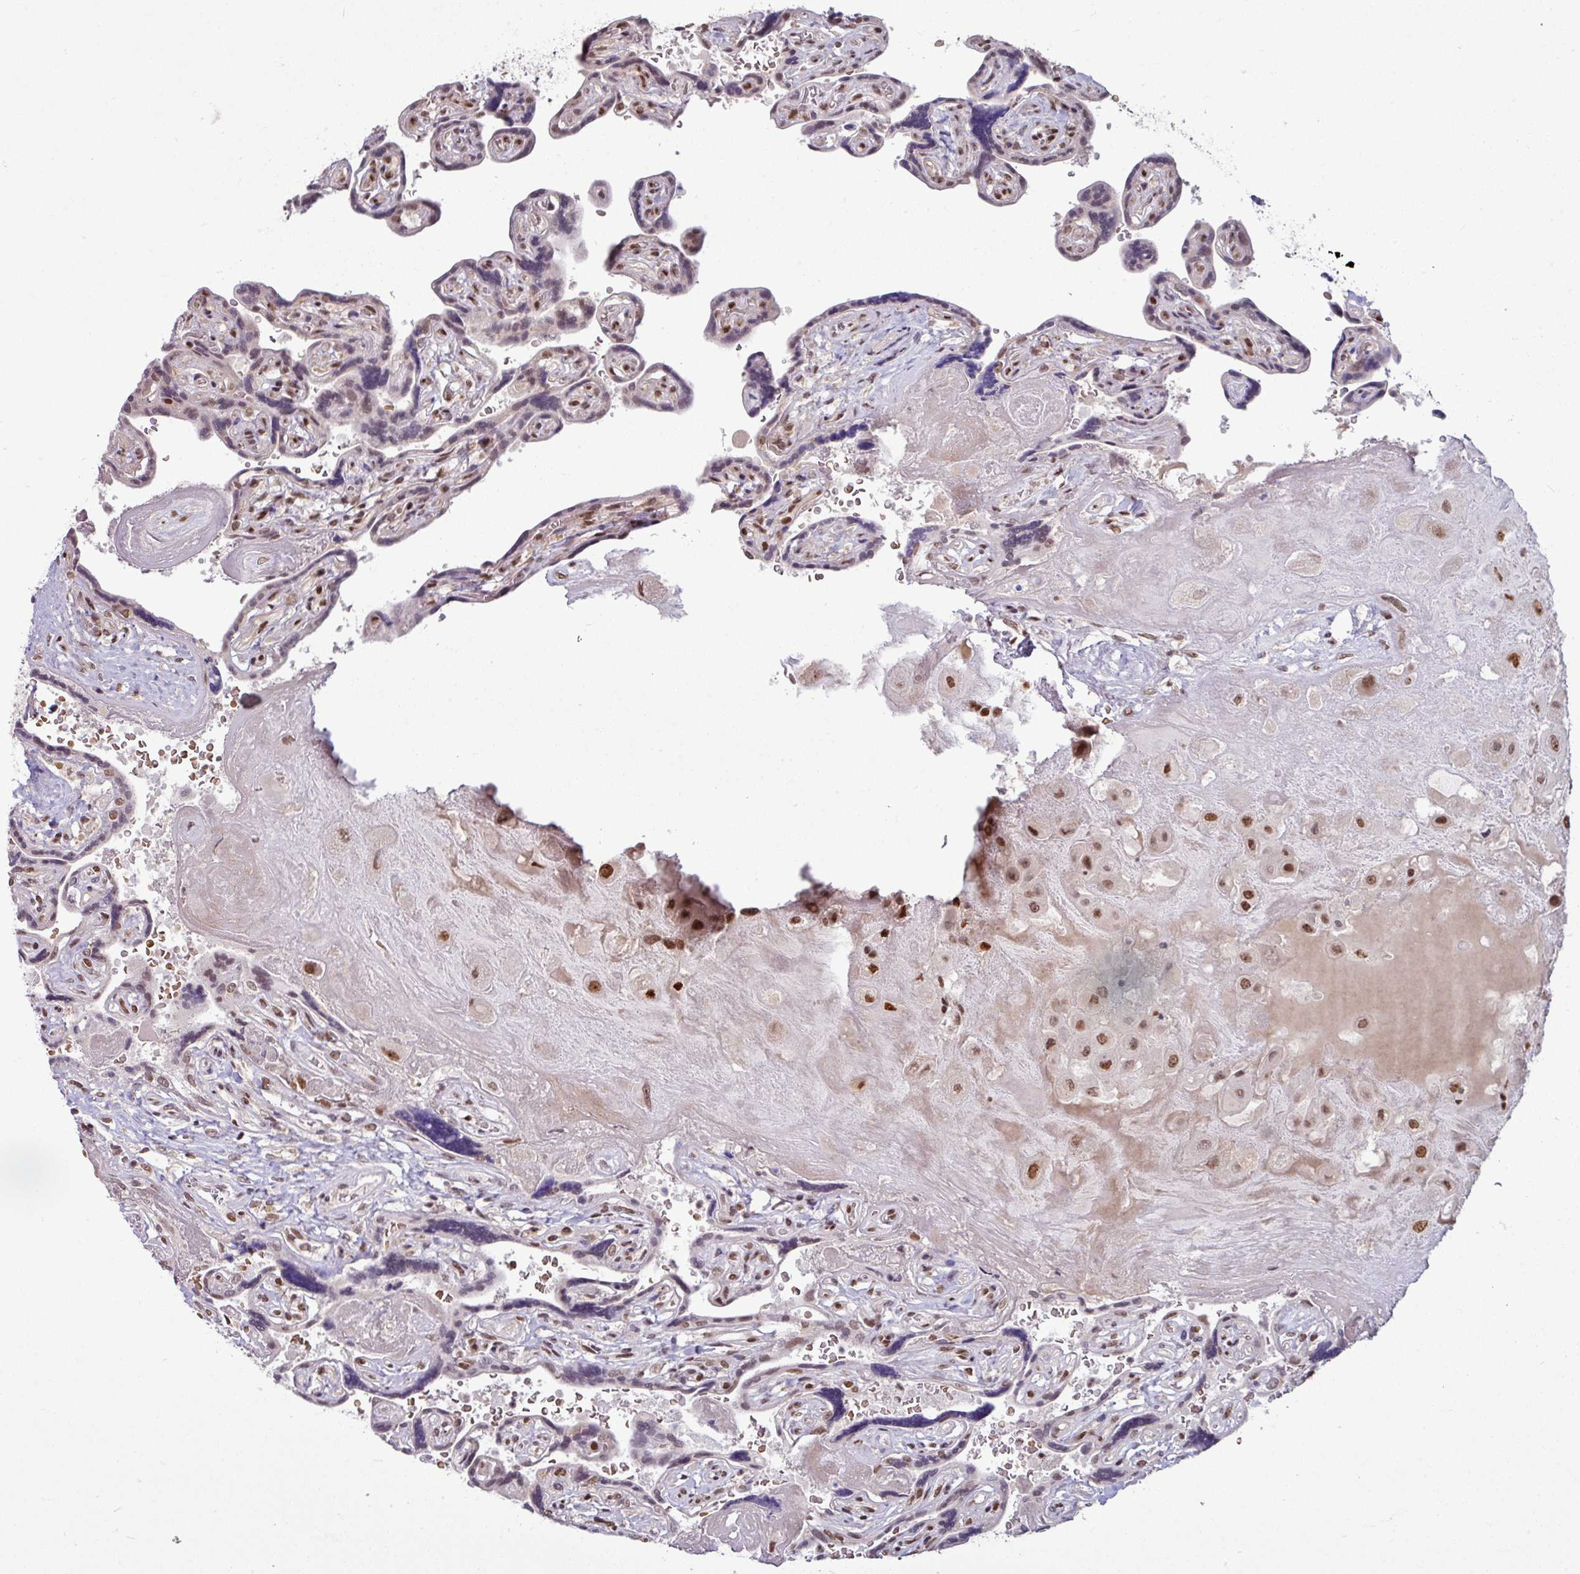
{"staining": {"intensity": "moderate", "quantity": "25%-75%", "location": "nuclear"}, "tissue": "placenta", "cell_type": "Decidual cells", "image_type": "normal", "snomed": [{"axis": "morphology", "description": "Normal tissue, NOS"}, {"axis": "topography", "description": "Placenta"}], "caption": "This image displays immunohistochemistry staining of benign placenta, with medium moderate nuclear positivity in about 25%-75% of decidual cells.", "gene": "TDG", "patient": {"sex": "female", "age": 32}}